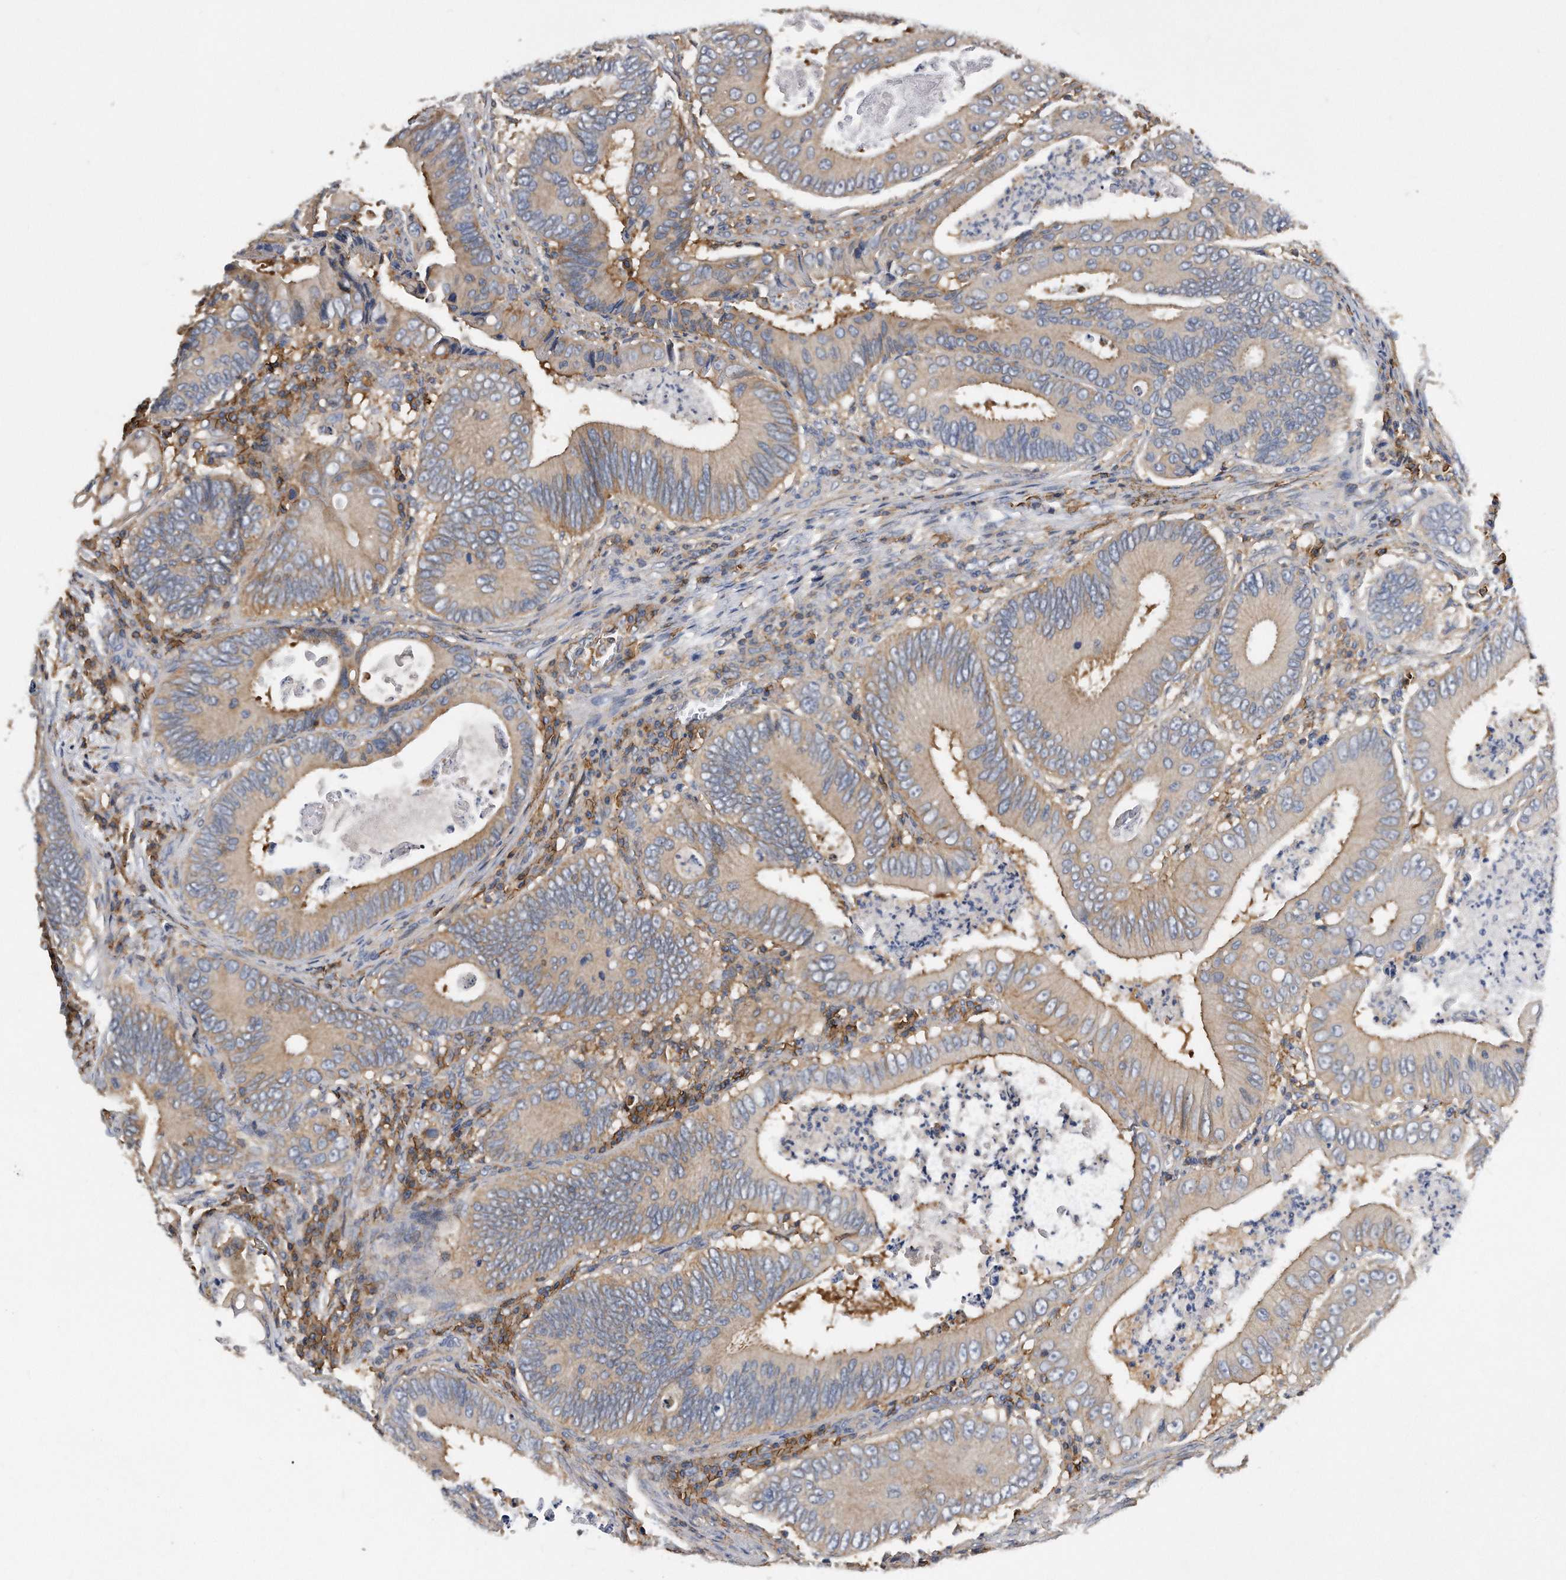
{"staining": {"intensity": "weak", "quantity": "<25%", "location": "cytoplasmic/membranous"}, "tissue": "colorectal cancer", "cell_type": "Tumor cells", "image_type": "cancer", "snomed": [{"axis": "morphology", "description": "Inflammation, NOS"}, {"axis": "morphology", "description": "Adenocarcinoma, NOS"}, {"axis": "topography", "description": "Colon"}], "caption": "Colorectal cancer was stained to show a protein in brown. There is no significant positivity in tumor cells.", "gene": "ATG5", "patient": {"sex": "male", "age": 72}}